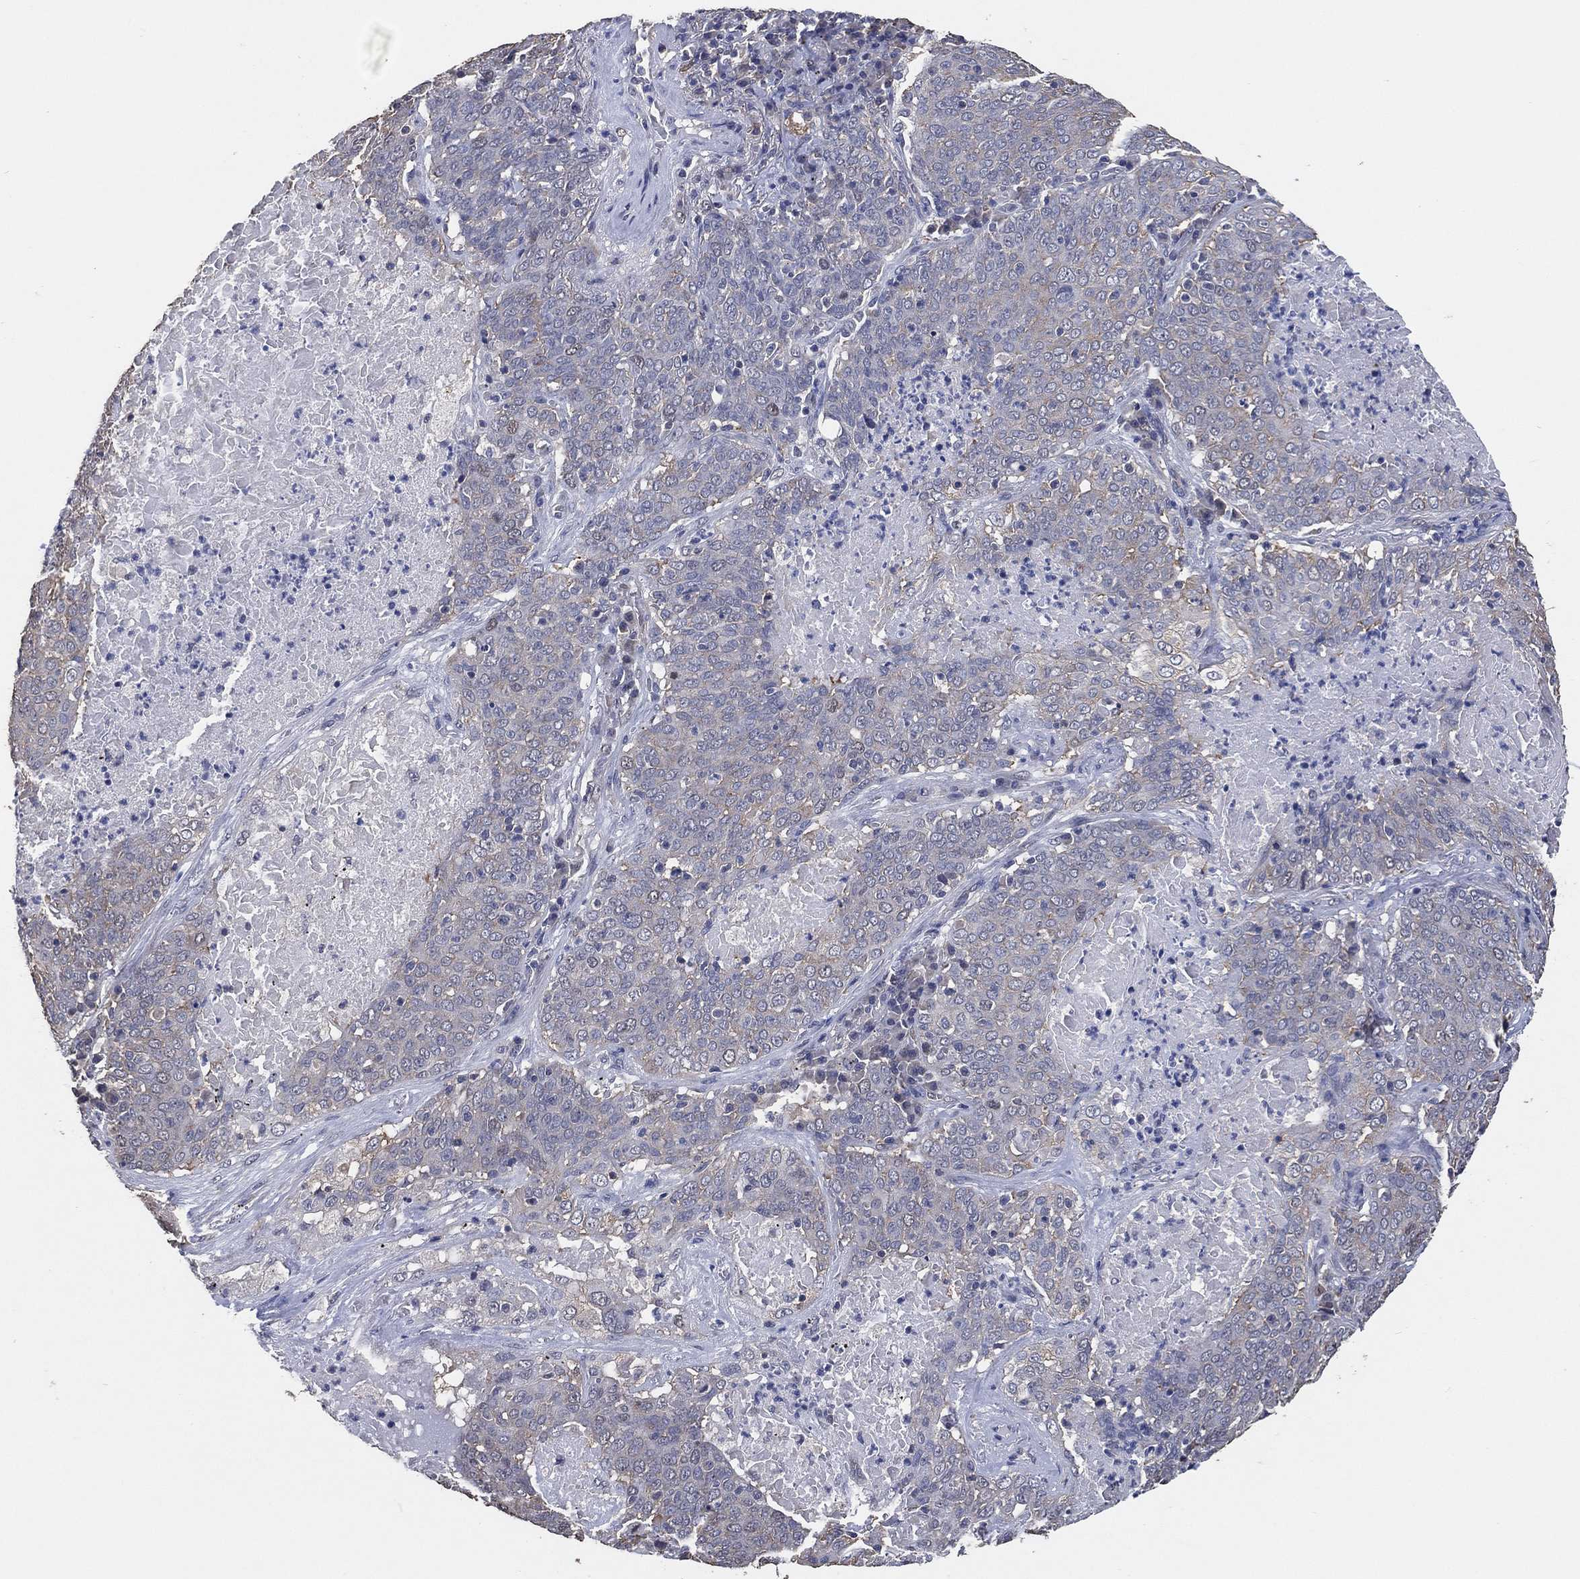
{"staining": {"intensity": "negative", "quantity": "none", "location": "none"}, "tissue": "lung cancer", "cell_type": "Tumor cells", "image_type": "cancer", "snomed": [{"axis": "morphology", "description": "Squamous cell carcinoma, NOS"}, {"axis": "topography", "description": "Lung"}], "caption": "High power microscopy histopathology image of an immunohistochemistry (IHC) histopathology image of lung squamous cell carcinoma, revealing no significant staining in tumor cells.", "gene": "KLK5", "patient": {"sex": "male", "age": 82}}